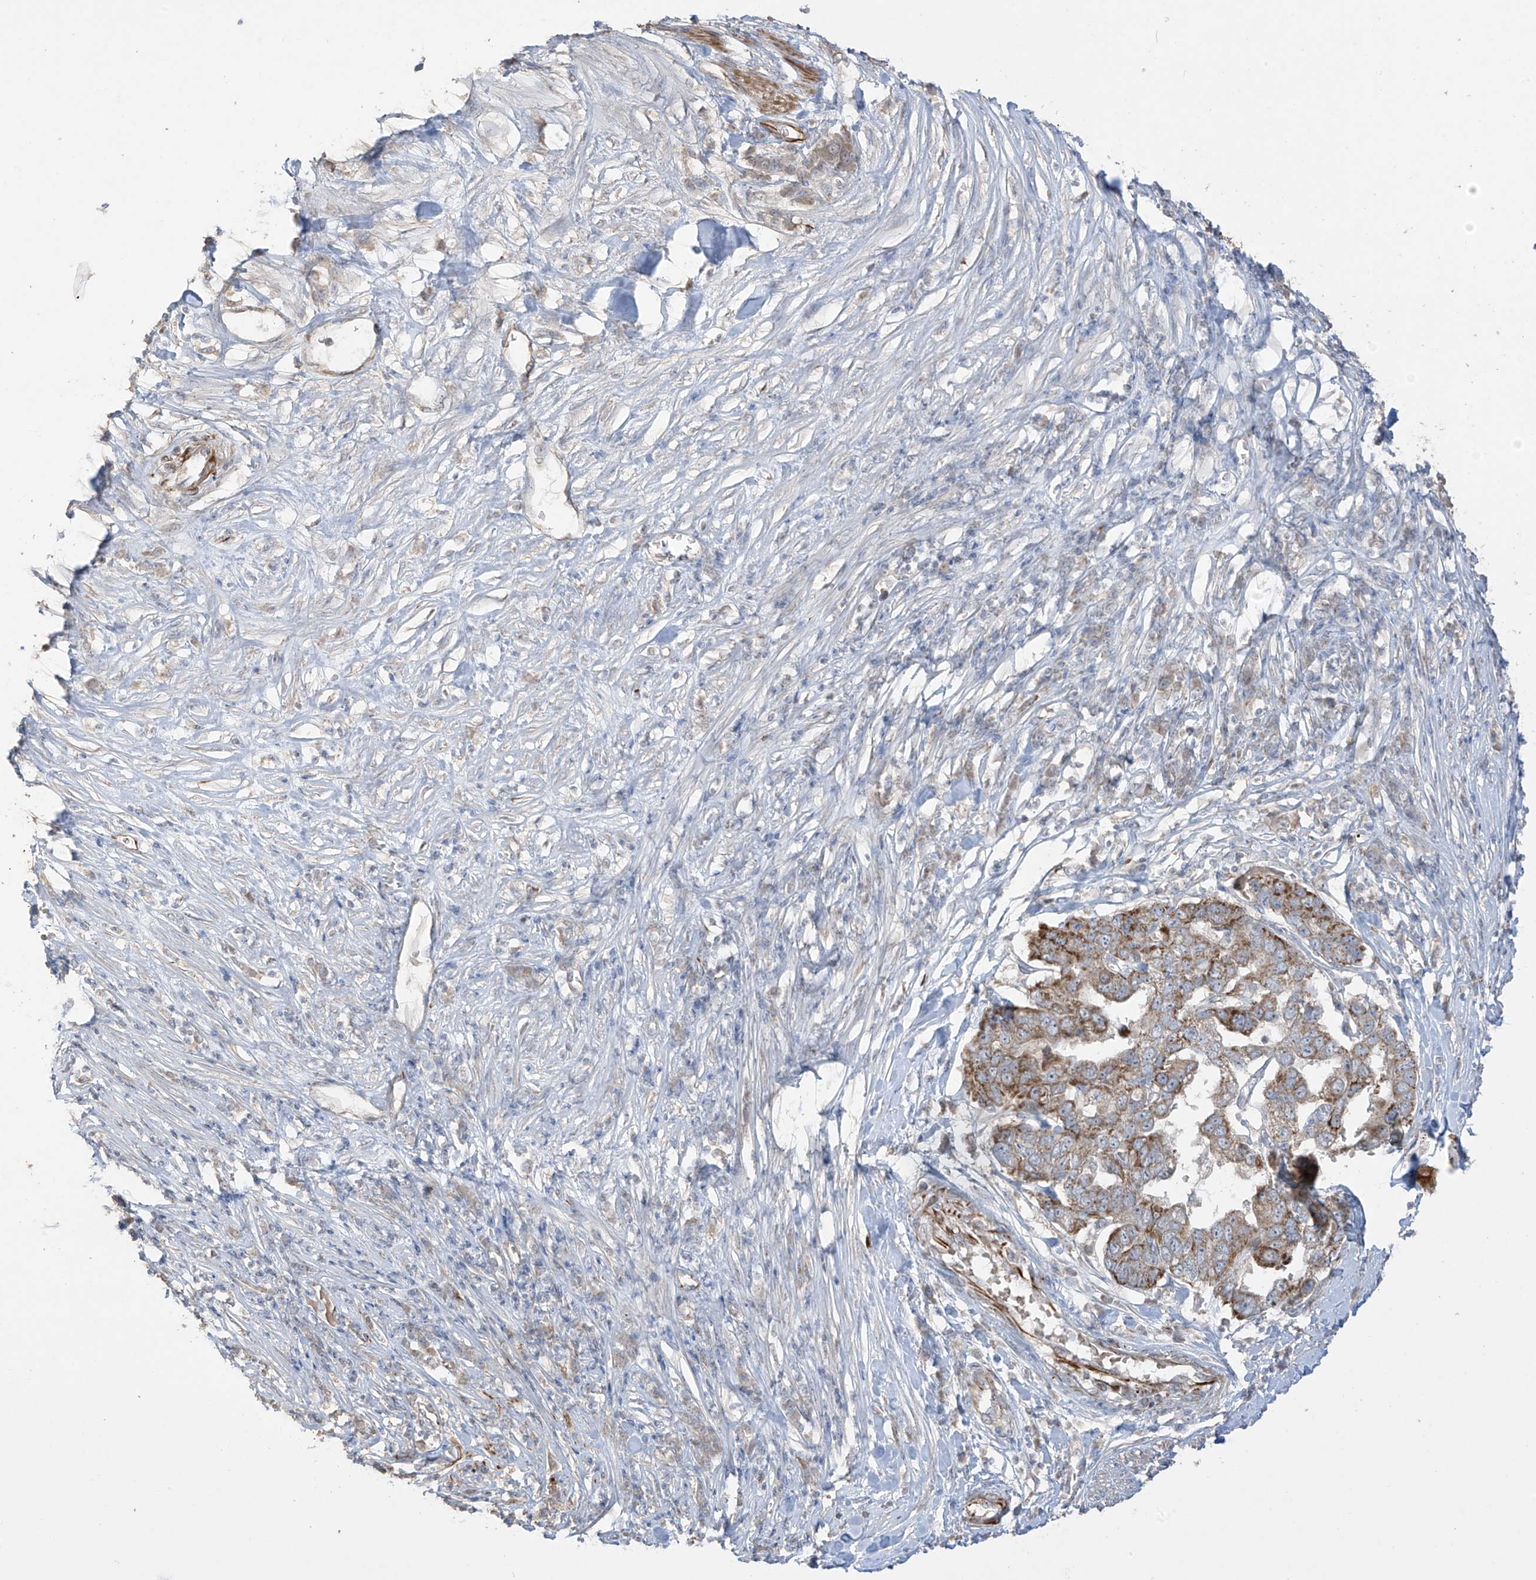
{"staining": {"intensity": "moderate", "quantity": ">75%", "location": "cytoplasmic/membranous"}, "tissue": "pancreatic cancer", "cell_type": "Tumor cells", "image_type": "cancer", "snomed": [{"axis": "morphology", "description": "Adenocarcinoma, NOS"}, {"axis": "topography", "description": "Pancreas"}], "caption": "Protein staining of pancreatic cancer tissue reveals moderate cytoplasmic/membranous staining in approximately >75% of tumor cells.", "gene": "DCDC2", "patient": {"sex": "female", "age": 61}}